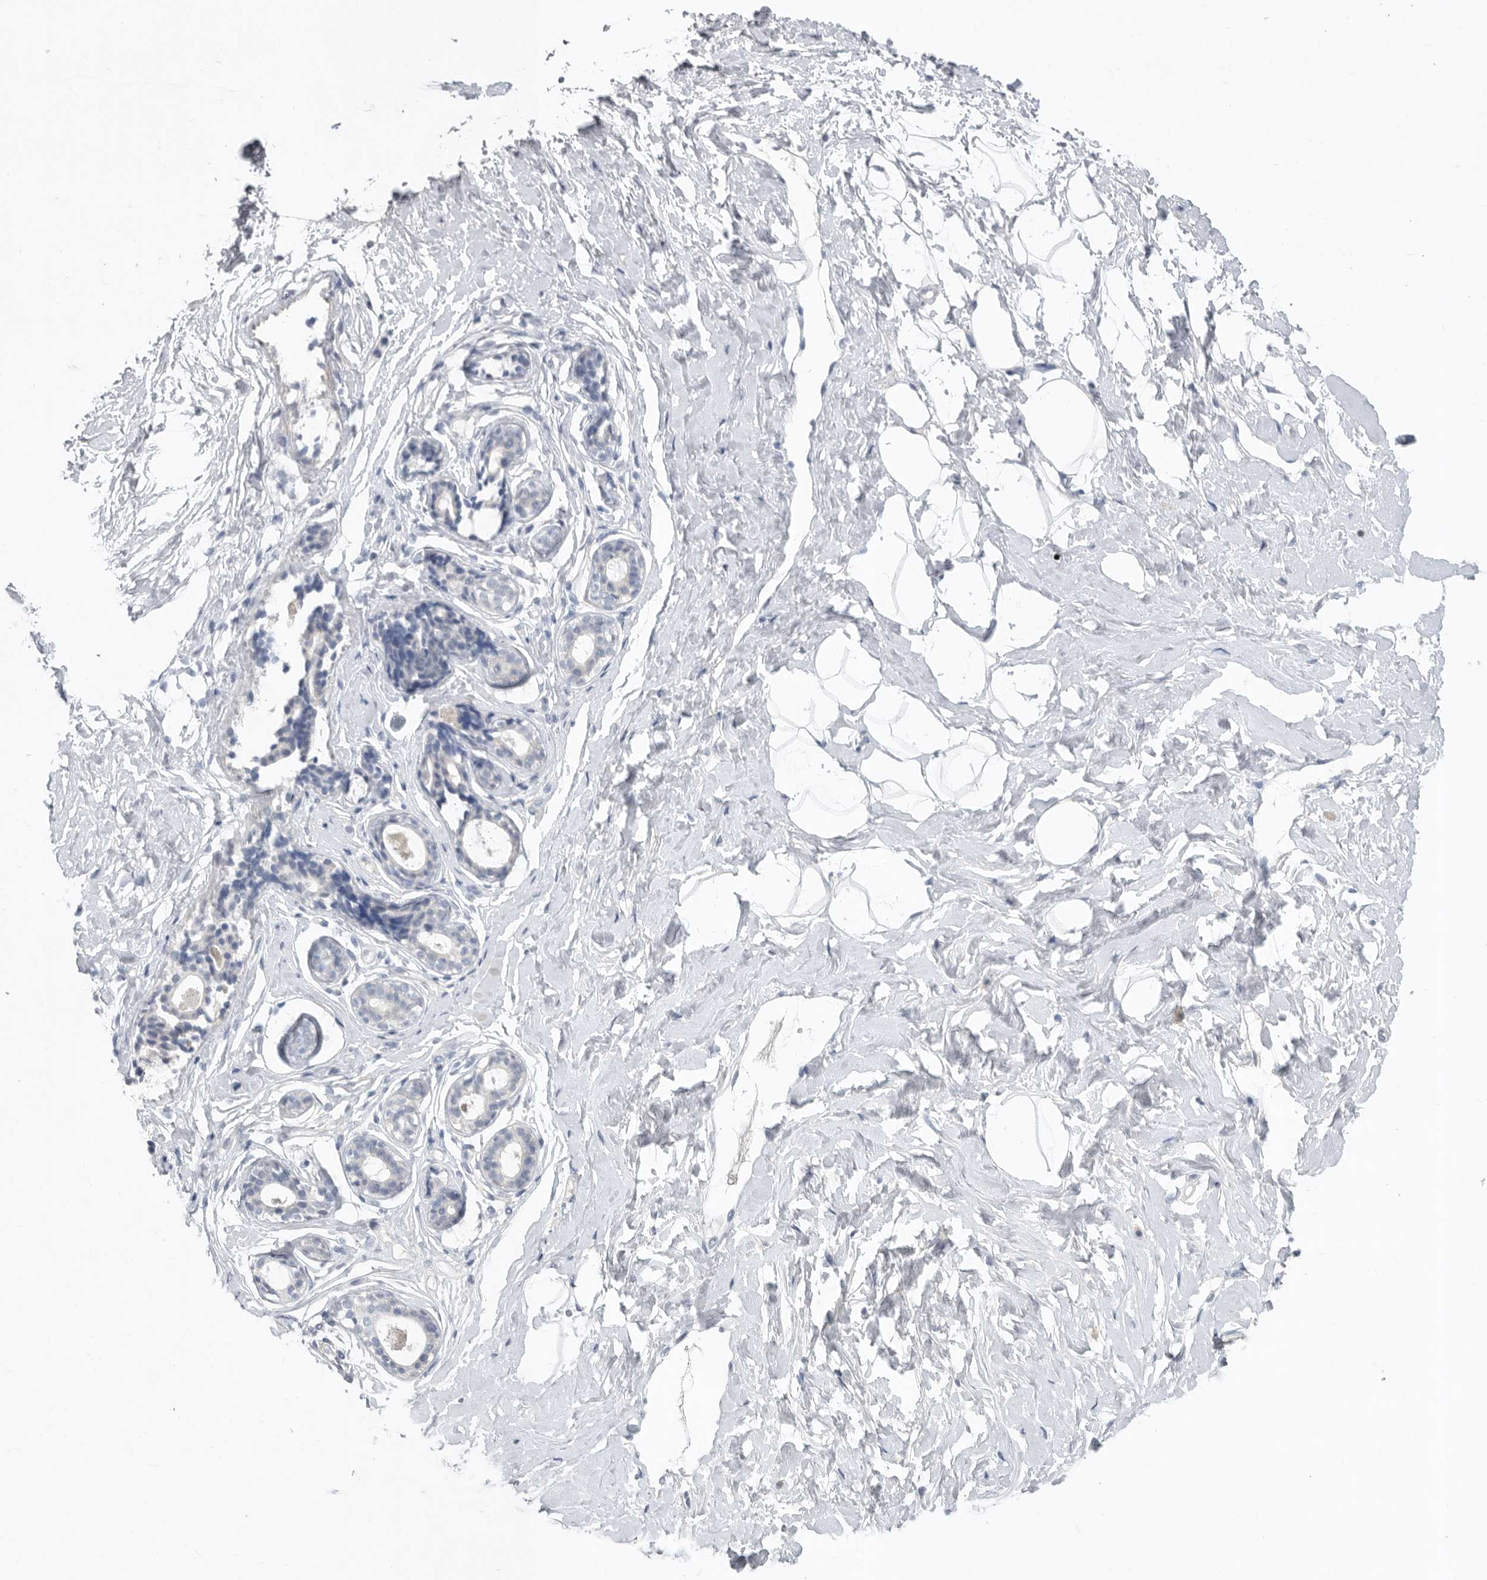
{"staining": {"intensity": "negative", "quantity": "none", "location": "none"}, "tissue": "breast", "cell_type": "Adipocytes", "image_type": "normal", "snomed": [{"axis": "morphology", "description": "Normal tissue, NOS"}, {"axis": "morphology", "description": "Adenoma, NOS"}, {"axis": "topography", "description": "Breast"}], "caption": "This is a micrograph of immunohistochemistry (IHC) staining of unremarkable breast, which shows no staining in adipocytes.", "gene": "REG4", "patient": {"sex": "female", "age": 23}}